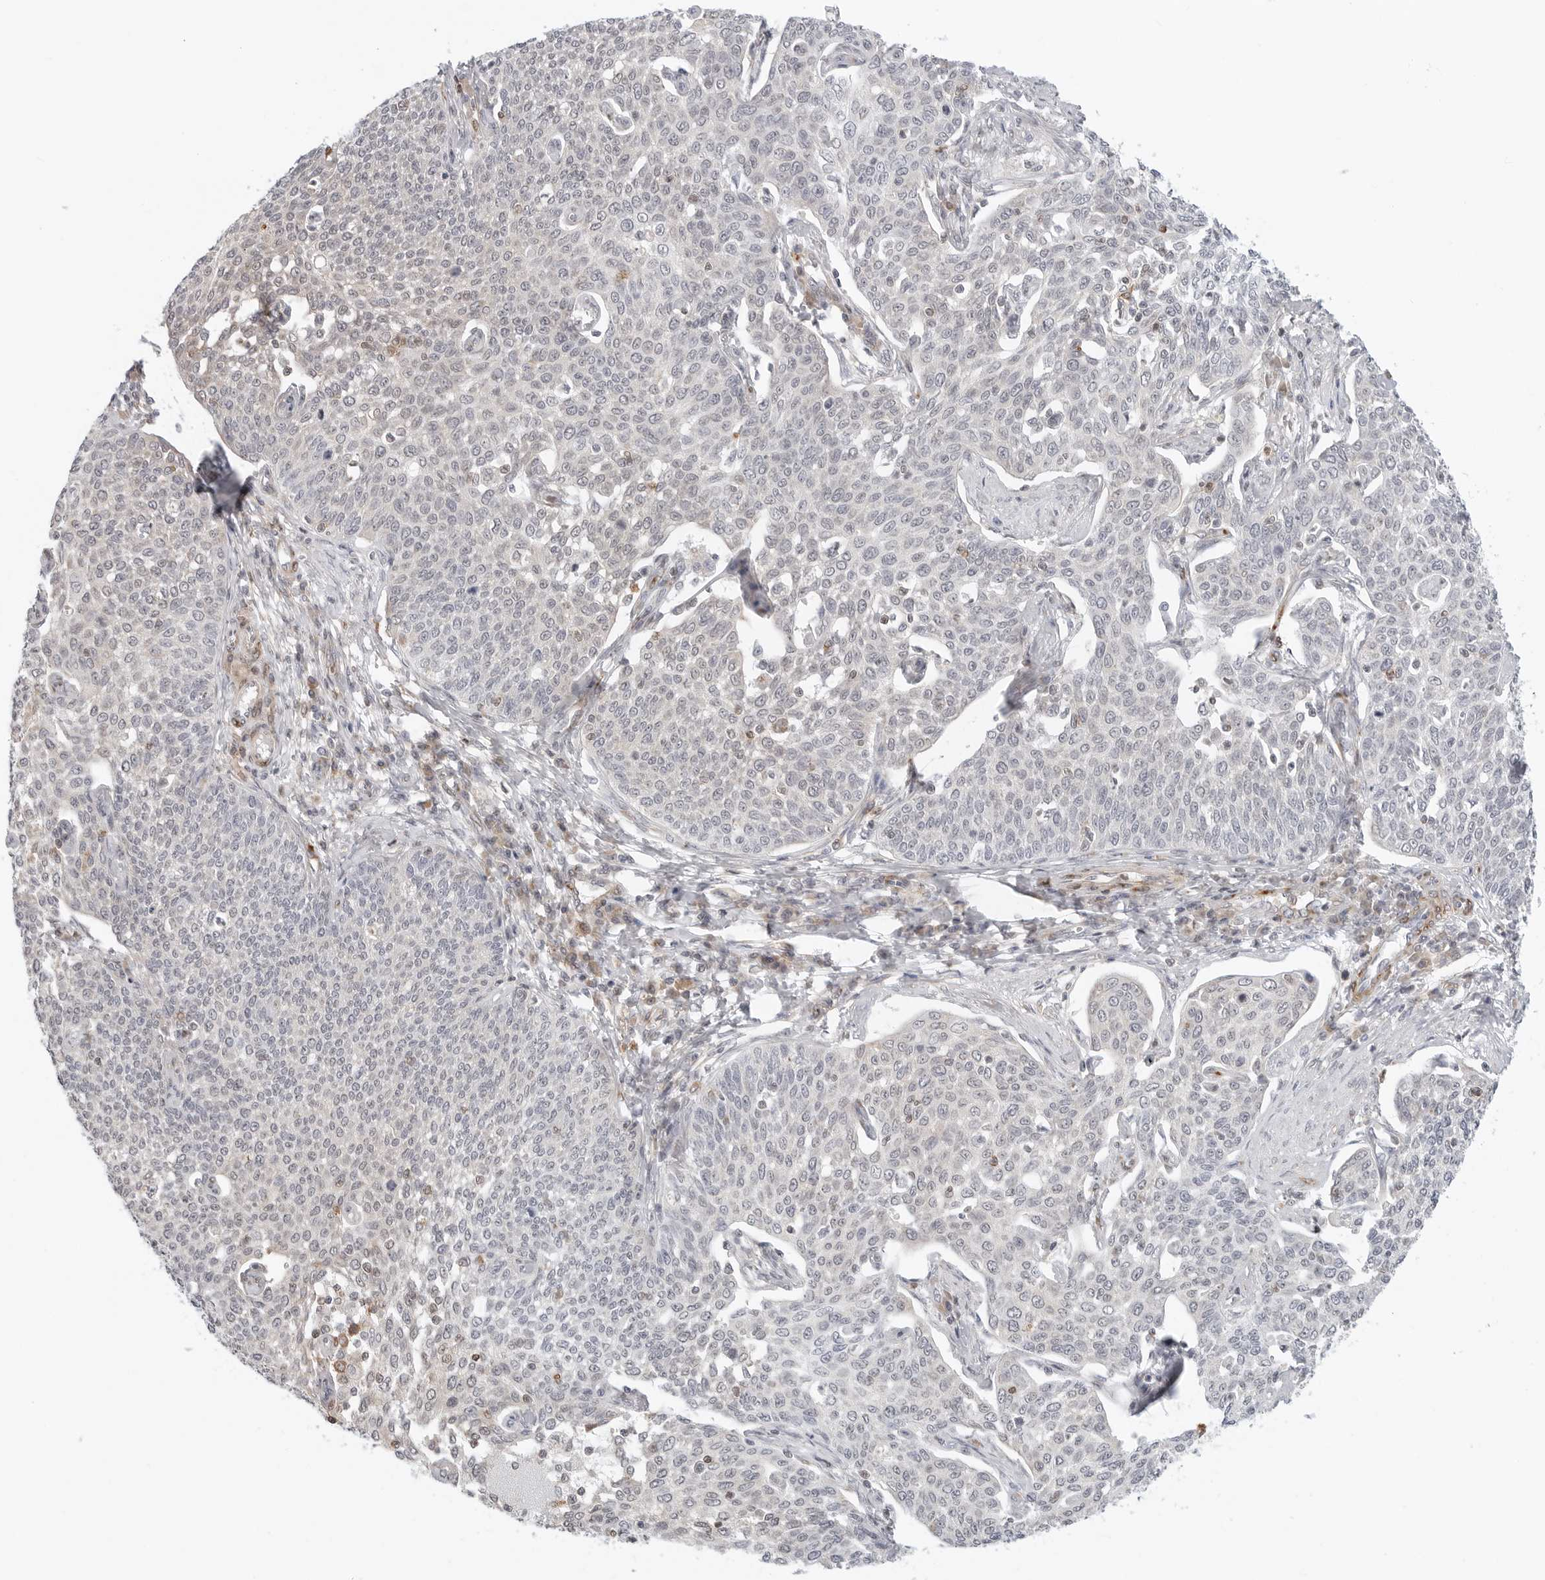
{"staining": {"intensity": "negative", "quantity": "none", "location": "none"}, "tissue": "cervical cancer", "cell_type": "Tumor cells", "image_type": "cancer", "snomed": [{"axis": "morphology", "description": "Squamous cell carcinoma, NOS"}, {"axis": "topography", "description": "Cervix"}], "caption": "Cervical cancer was stained to show a protein in brown. There is no significant positivity in tumor cells. Brightfield microscopy of IHC stained with DAB (brown) and hematoxylin (blue), captured at high magnification.", "gene": "C1QTNF1", "patient": {"sex": "female", "age": 34}}